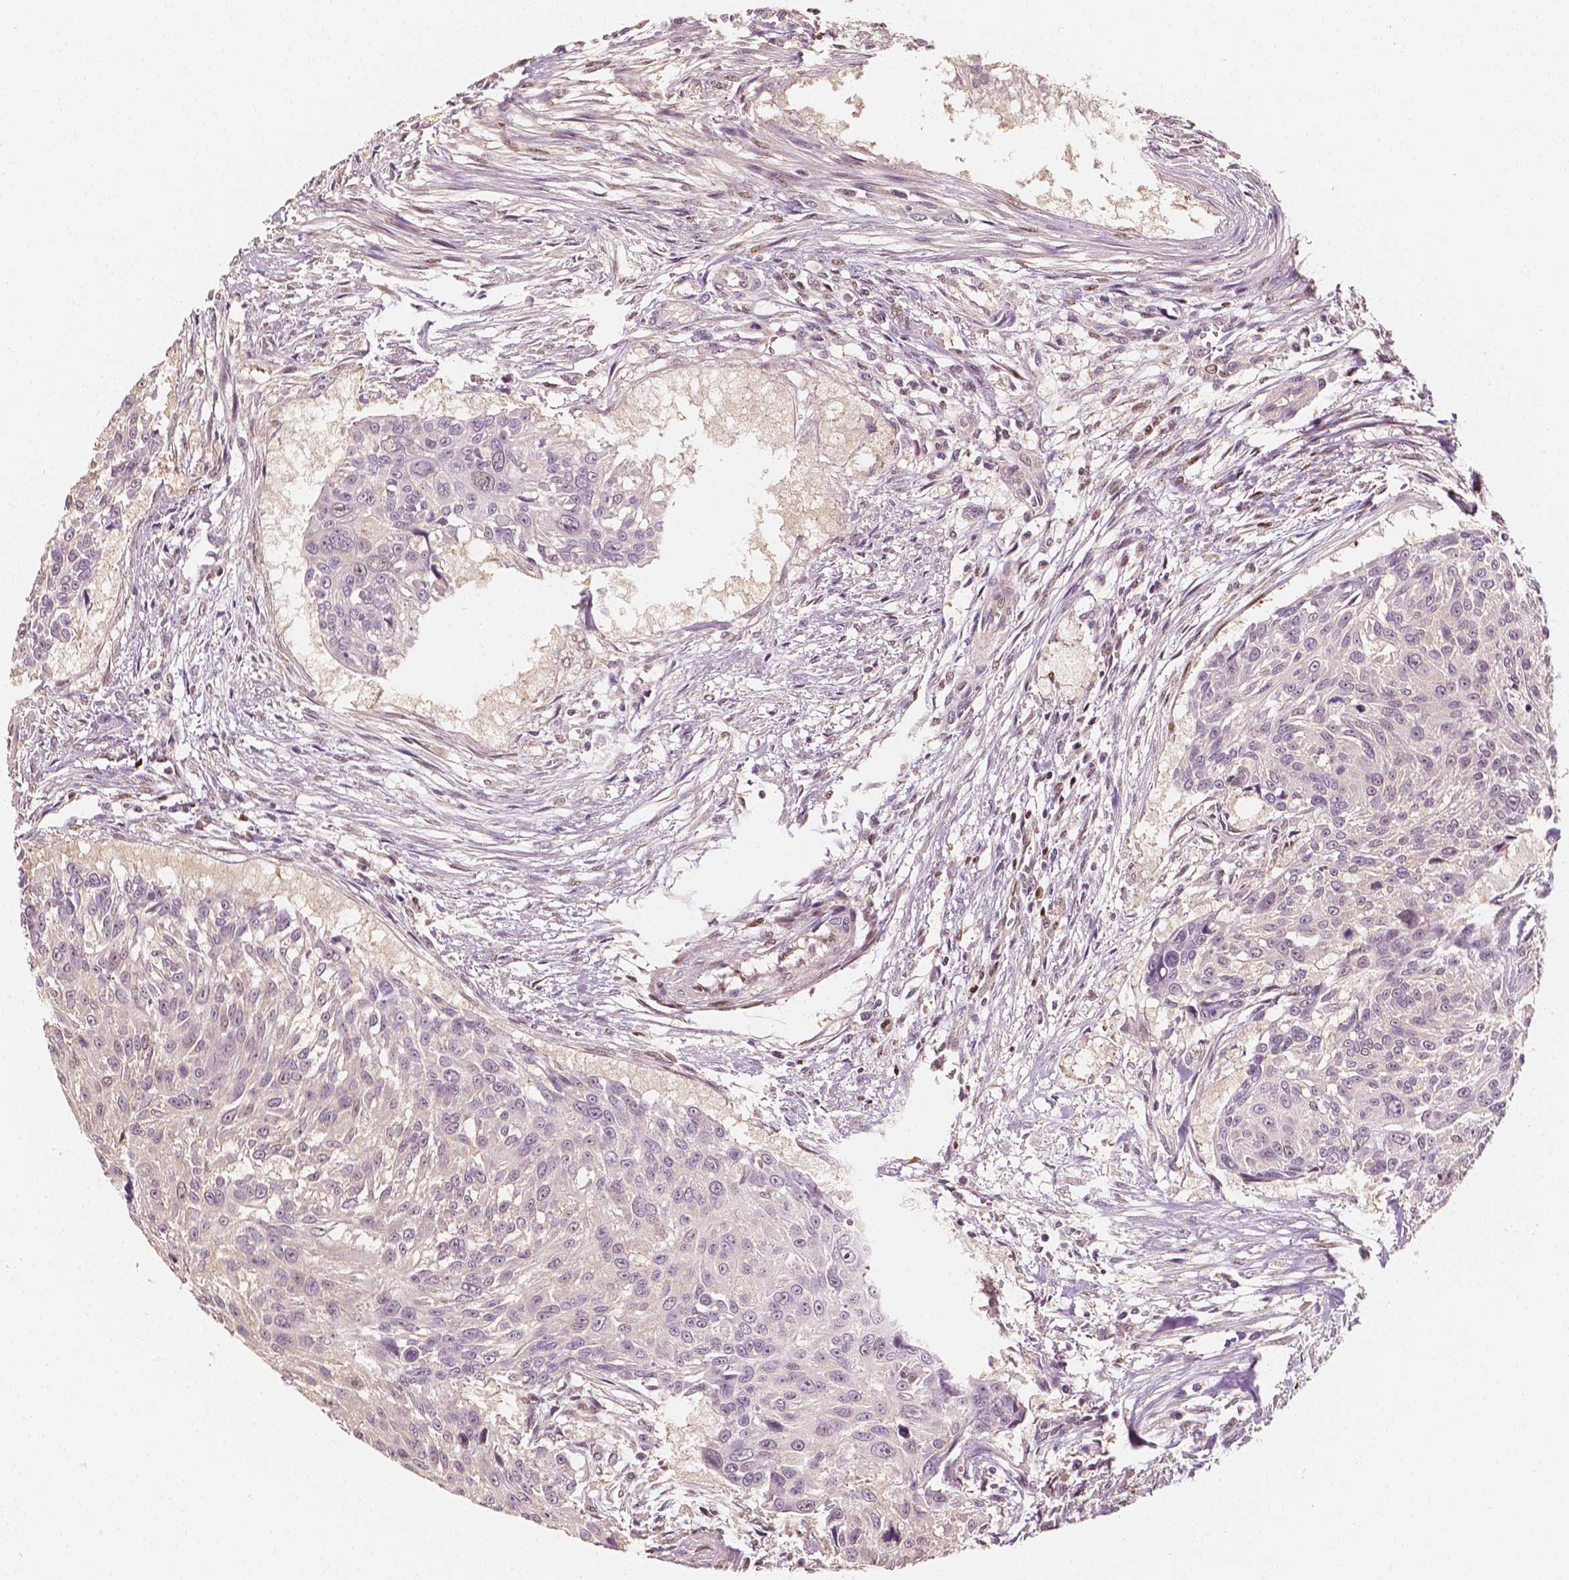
{"staining": {"intensity": "negative", "quantity": "none", "location": "none"}, "tissue": "urothelial cancer", "cell_type": "Tumor cells", "image_type": "cancer", "snomed": [{"axis": "morphology", "description": "Urothelial carcinoma, NOS"}, {"axis": "topography", "description": "Urinary bladder"}], "caption": "Protein analysis of transitional cell carcinoma shows no significant expression in tumor cells. The staining is performed using DAB (3,3'-diaminobenzidine) brown chromogen with nuclei counter-stained in using hematoxylin.", "gene": "TBC1D17", "patient": {"sex": "male", "age": 55}}